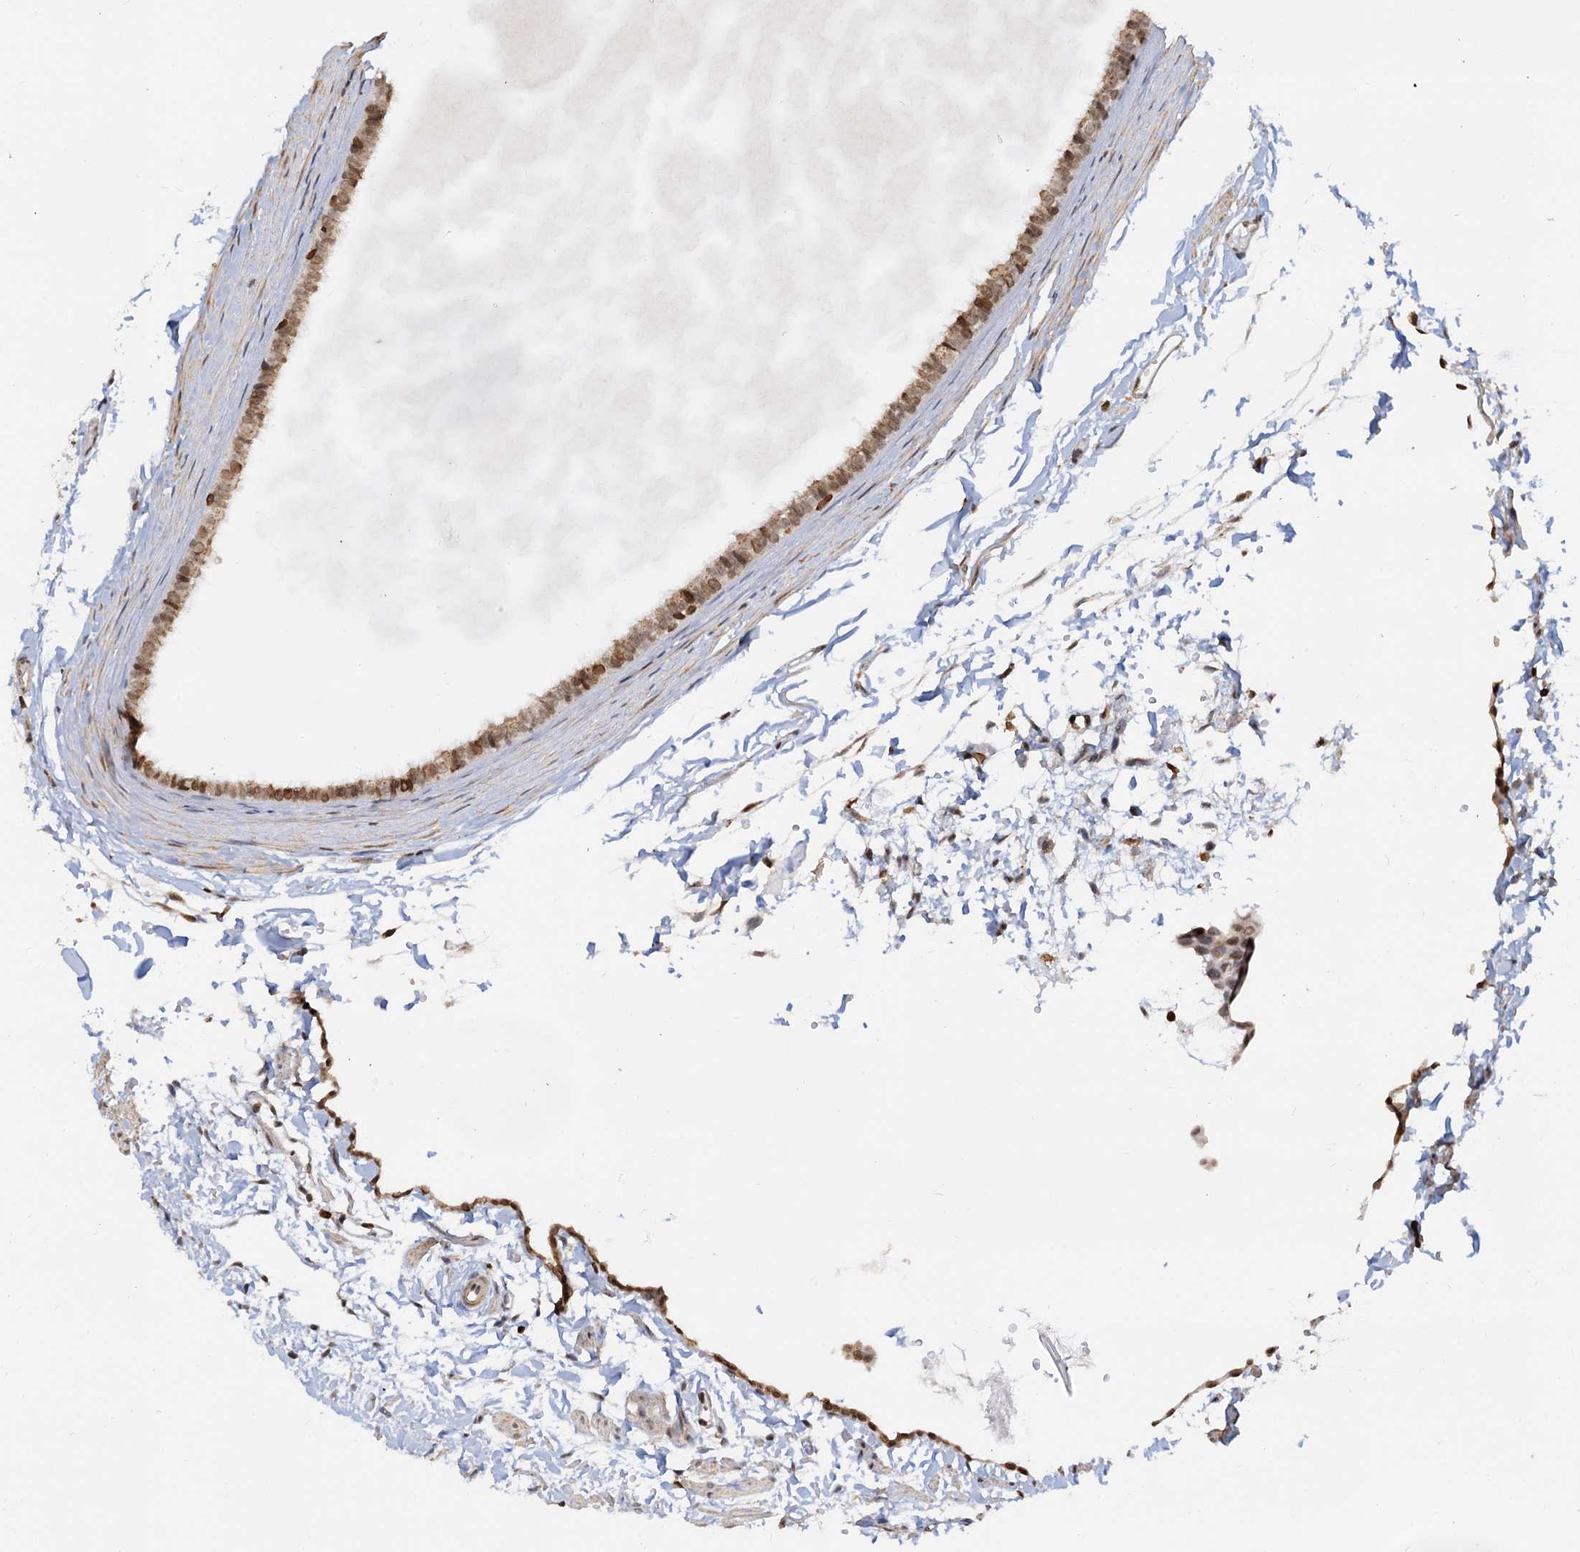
{"staining": {"intensity": "moderate", "quantity": ">75%", "location": "nuclear"}, "tissue": "fallopian tube", "cell_type": "Glandular cells", "image_type": "normal", "snomed": [{"axis": "morphology", "description": "Normal tissue, NOS"}, {"axis": "topography", "description": "Fallopian tube"}], "caption": "Protein expression analysis of normal human fallopian tube reveals moderate nuclear positivity in about >75% of glandular cells. The protein of interest is stained brown, and the nuclei are stained in blue (DAB IHC with brightfield microscopy, high magnification).", "gene": "ZC3H13", "patient": {"sex": "female", "age": 35}}